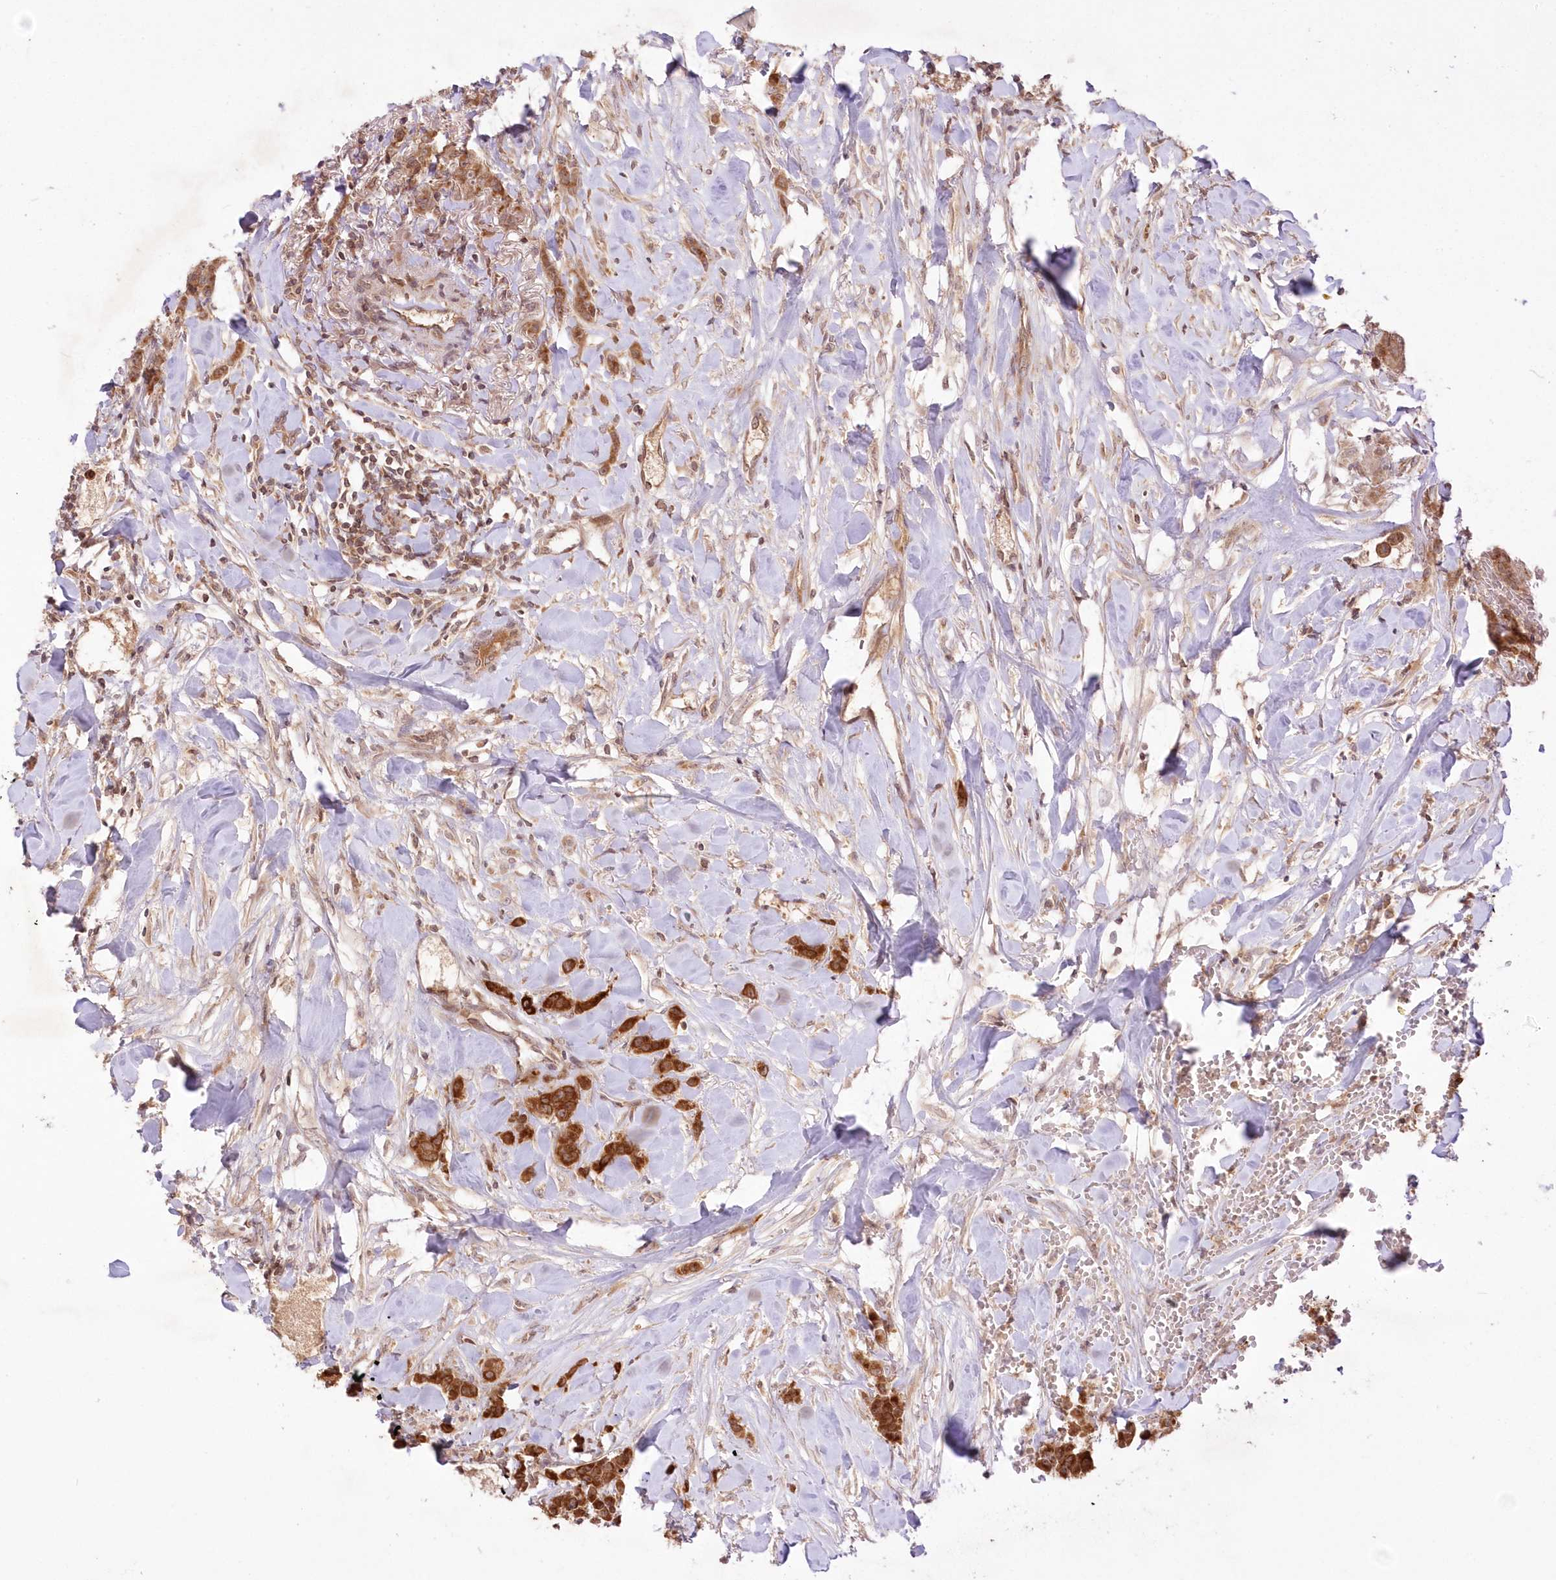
{"staining": {"intensity": "moderate", "quantity": ">75%", "location": "cytoplasmic/membranous"}, "tissue": "breast cancer", "cell_type": "Tumor cells", "image_type": "cancer", "snomed": [{"axis": "morphology", "description": "Duct carcinoma"}, {"axis": "topography", "description": "Breast"}], "caption": "Immunohistochemical staining of human intraductal carcinoma (breast) shows medium levels of moderate cytoplasmic/membranous expression in about >75% of tumor cells.", "gene": "MTMR3", "patient": {"sex": "female", "age": 40}}